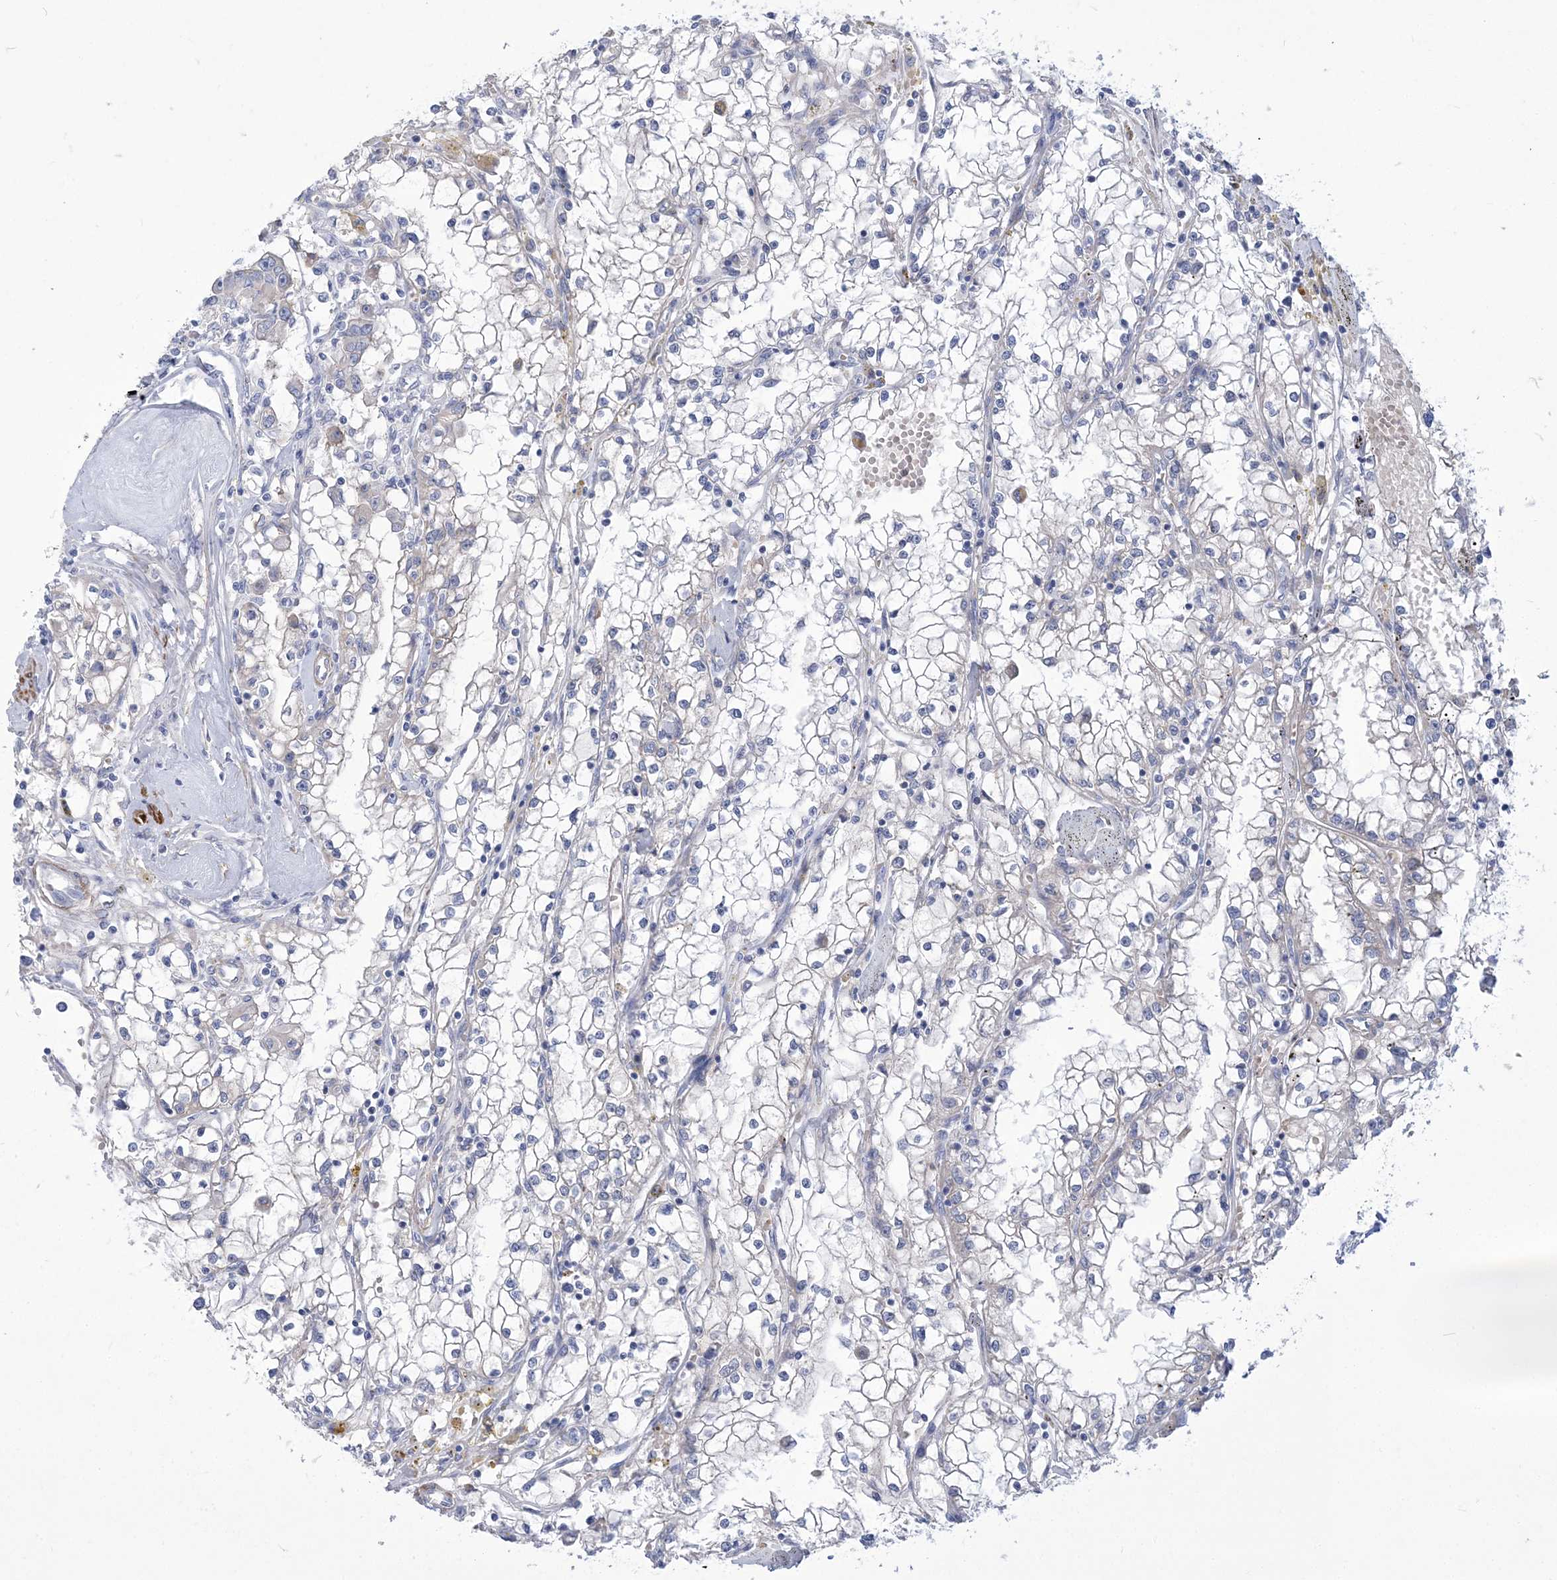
{"staining": {"intensity": "negative", "quantity": "none", "location": "none"}, "tissue": "renal cancer", "cell_type": "Tumor cells", "image_type": "cancer", "snomed": [{"axis": "morphology", "description": "Adenocarcinoma, NOS"}, {"axis": "topography", "description": "Kidney"}], "caption": "An IHC histopathology image of renal cancer (adenocarcinoma) is shown. There is no staining in tumor cells of renal cancer (adenocarcinoma).", "gene": "WDR74", "patient": {"sex": "male", "age": 56}}